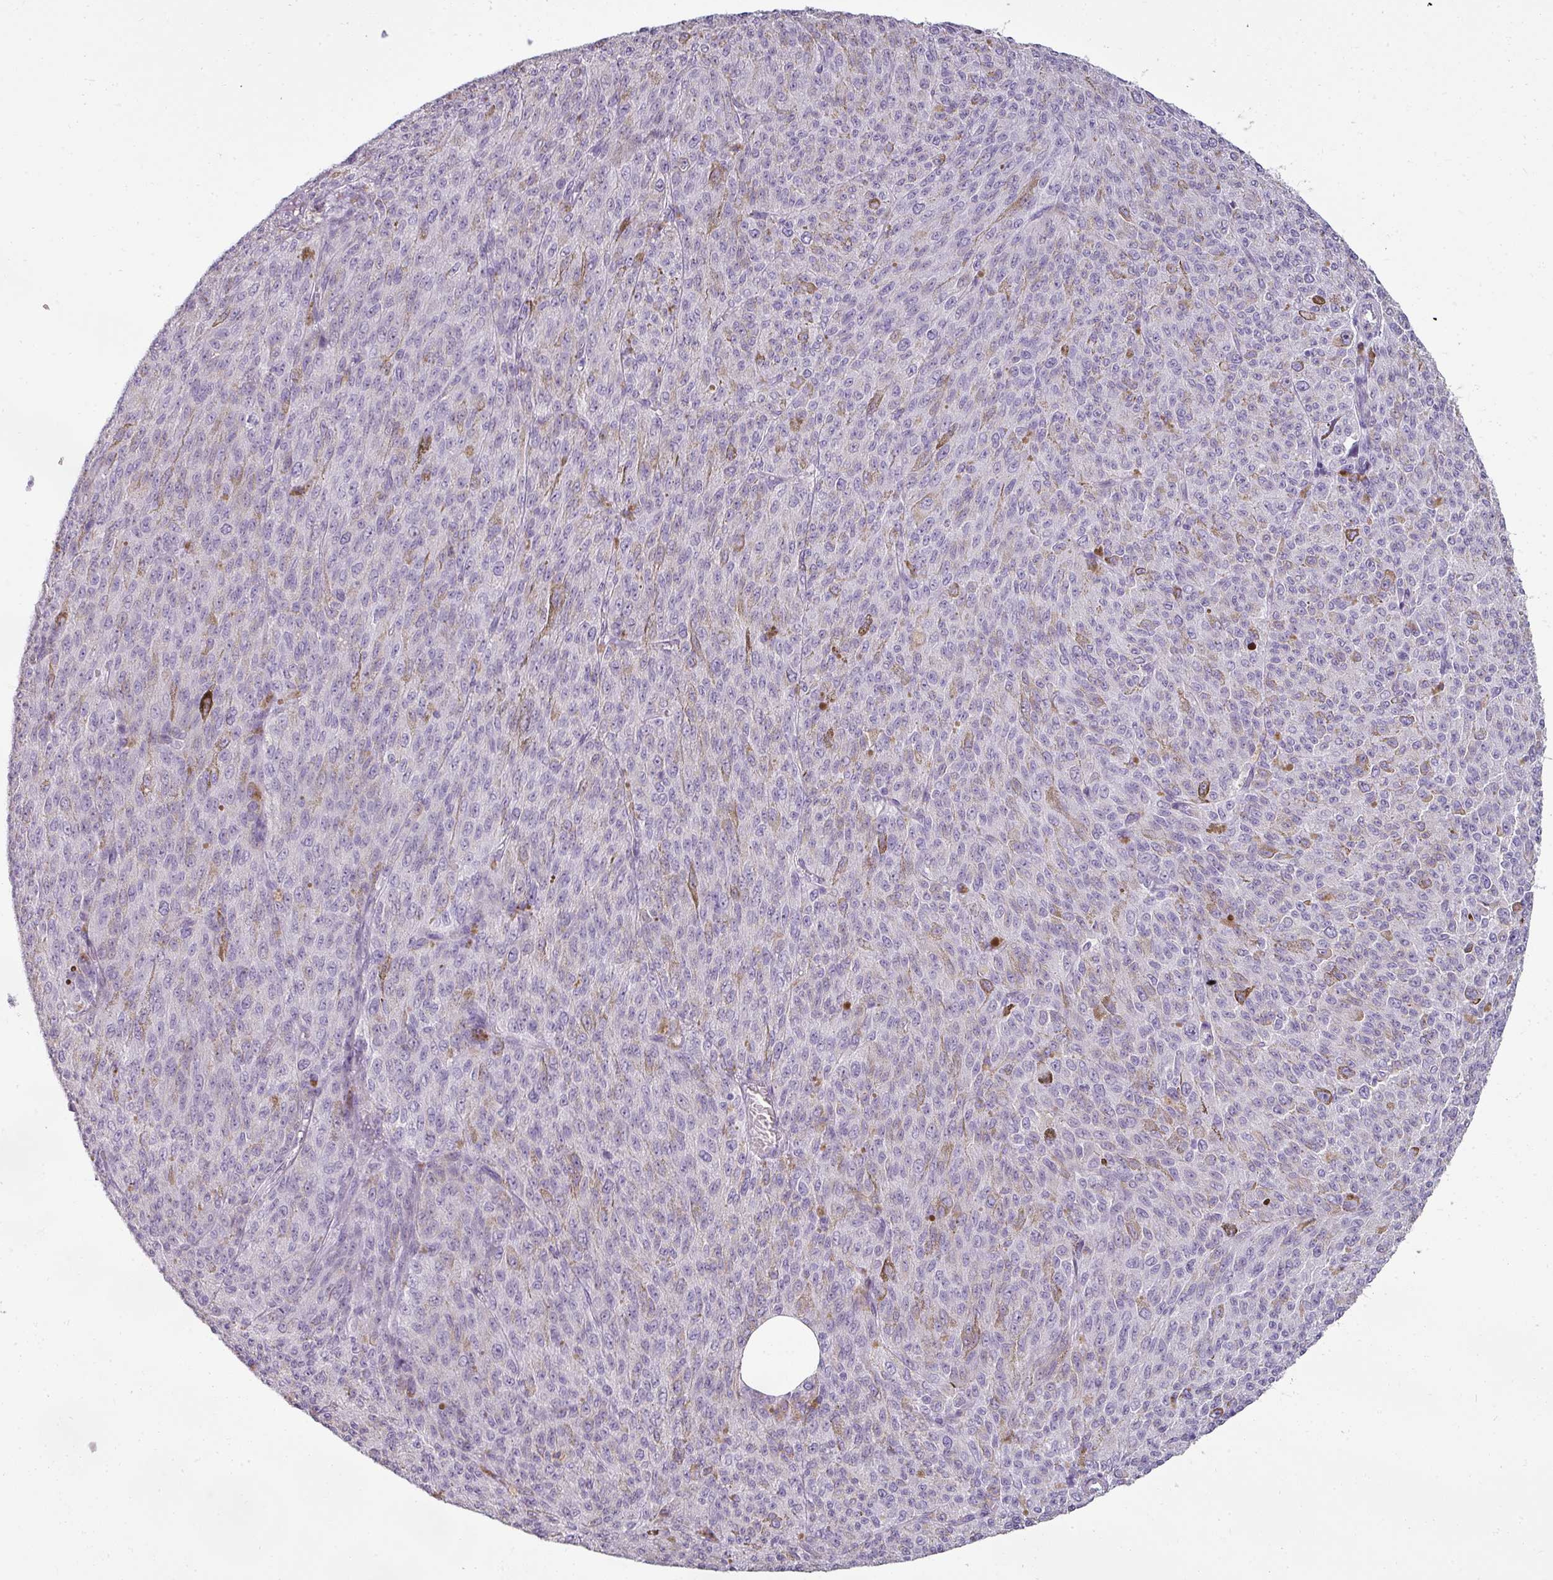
{"staining": {"intensity": "negative", "quantity": "none", "location": "none"}, "tissue": "melanoma", "cell_type": "Tumor cells", "image_type": "cancer", "snomed": [{"axis": "morphology", "description": "Malignant melanoma, NOS"}, {"axis": "topography", "description": "Skin"}], "caption": "A histopathology image of human melanoma is negative for staining in tumor cells. (Stains: DAB (3,3'-diaminobenzidine) IHC with hematoxylin counter stain, Microscopy: brightfield microscopy at high magnification).", "gene": "ASB1", "patient": {"sex": "female", "age": 52}}